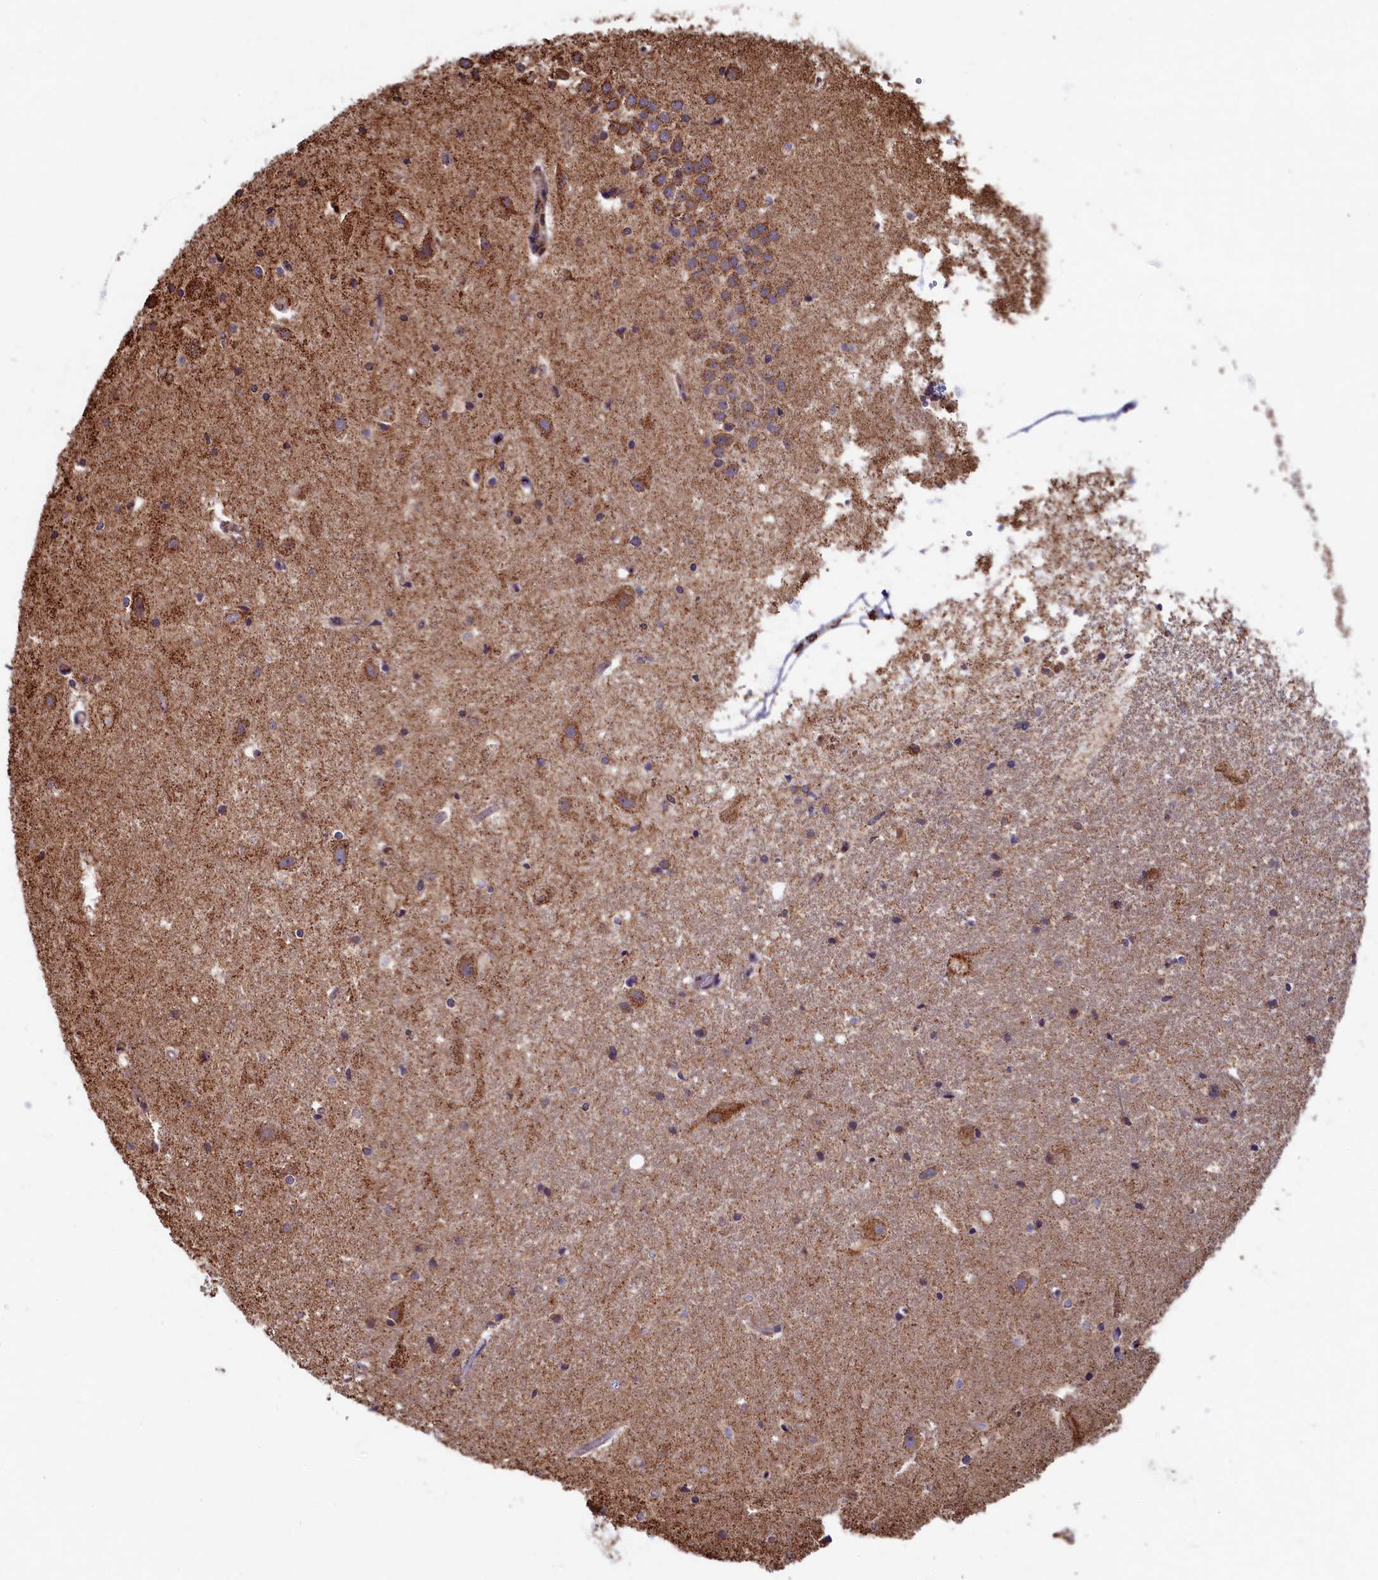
{"staining": {"intensity": "moderate", "quantity": "25%-75%", "location": "cytoplasmic/membranous"}, "tissue": "hippocampus", "cell_type": "Glial cells", "image_type": "normal", "snomed": [{"axis": "morphology", "description": "Normal tissue, NOS"}, {"axis": "topography", "description": "Hippocampus"}], "caption": "Protein staining by IHC reveals moderate cytoplasmic/membranous positivity in approximately 25%-75% of glial cells in benign hippocampus.", "gene": "SPR", "patient": {"sex": "female", "age": 52}}